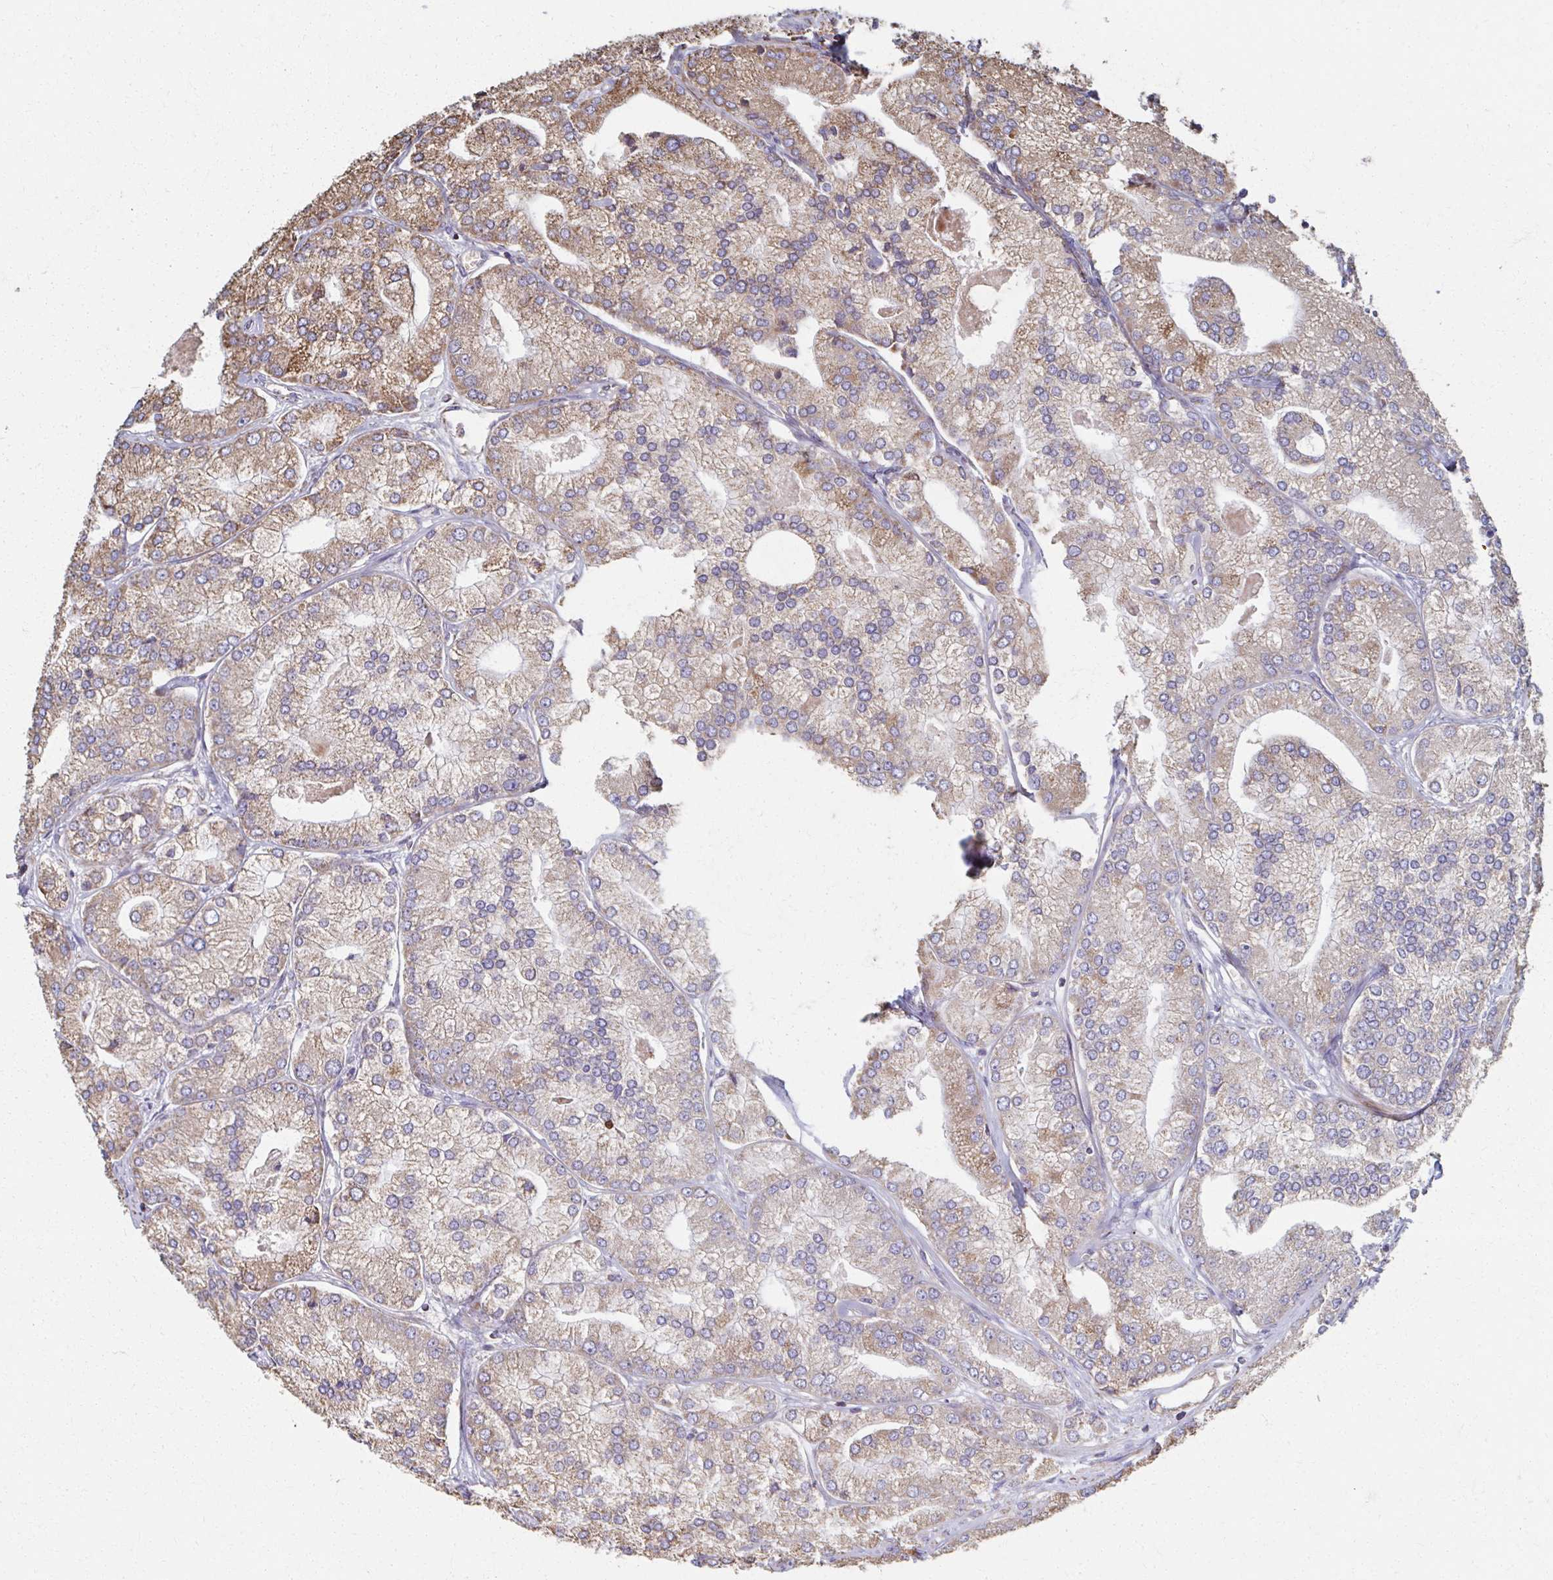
{"staining": {"intensity": "moderate", "quantity": "25%-75%", "location": "cytoplasmic/membranous"}, "tissue": "prostate cancer", "cell_type": "Tumor cells", "image_type": "cancer", "snomed": [{"axis": "morphology", "description": "Adenocarcinoma, High grade"}, {"axis": "topography", "description": "Prostate"}], "caption": "Human prostate adenocarcinoma (high-grade) stained with a brown dye exhibits moderate cytoplasmic/membranous positive positivity in about 25%-75% of tumor cells.", "gene": "SAT1", "patient": {"sex": "male", "age": 61}}